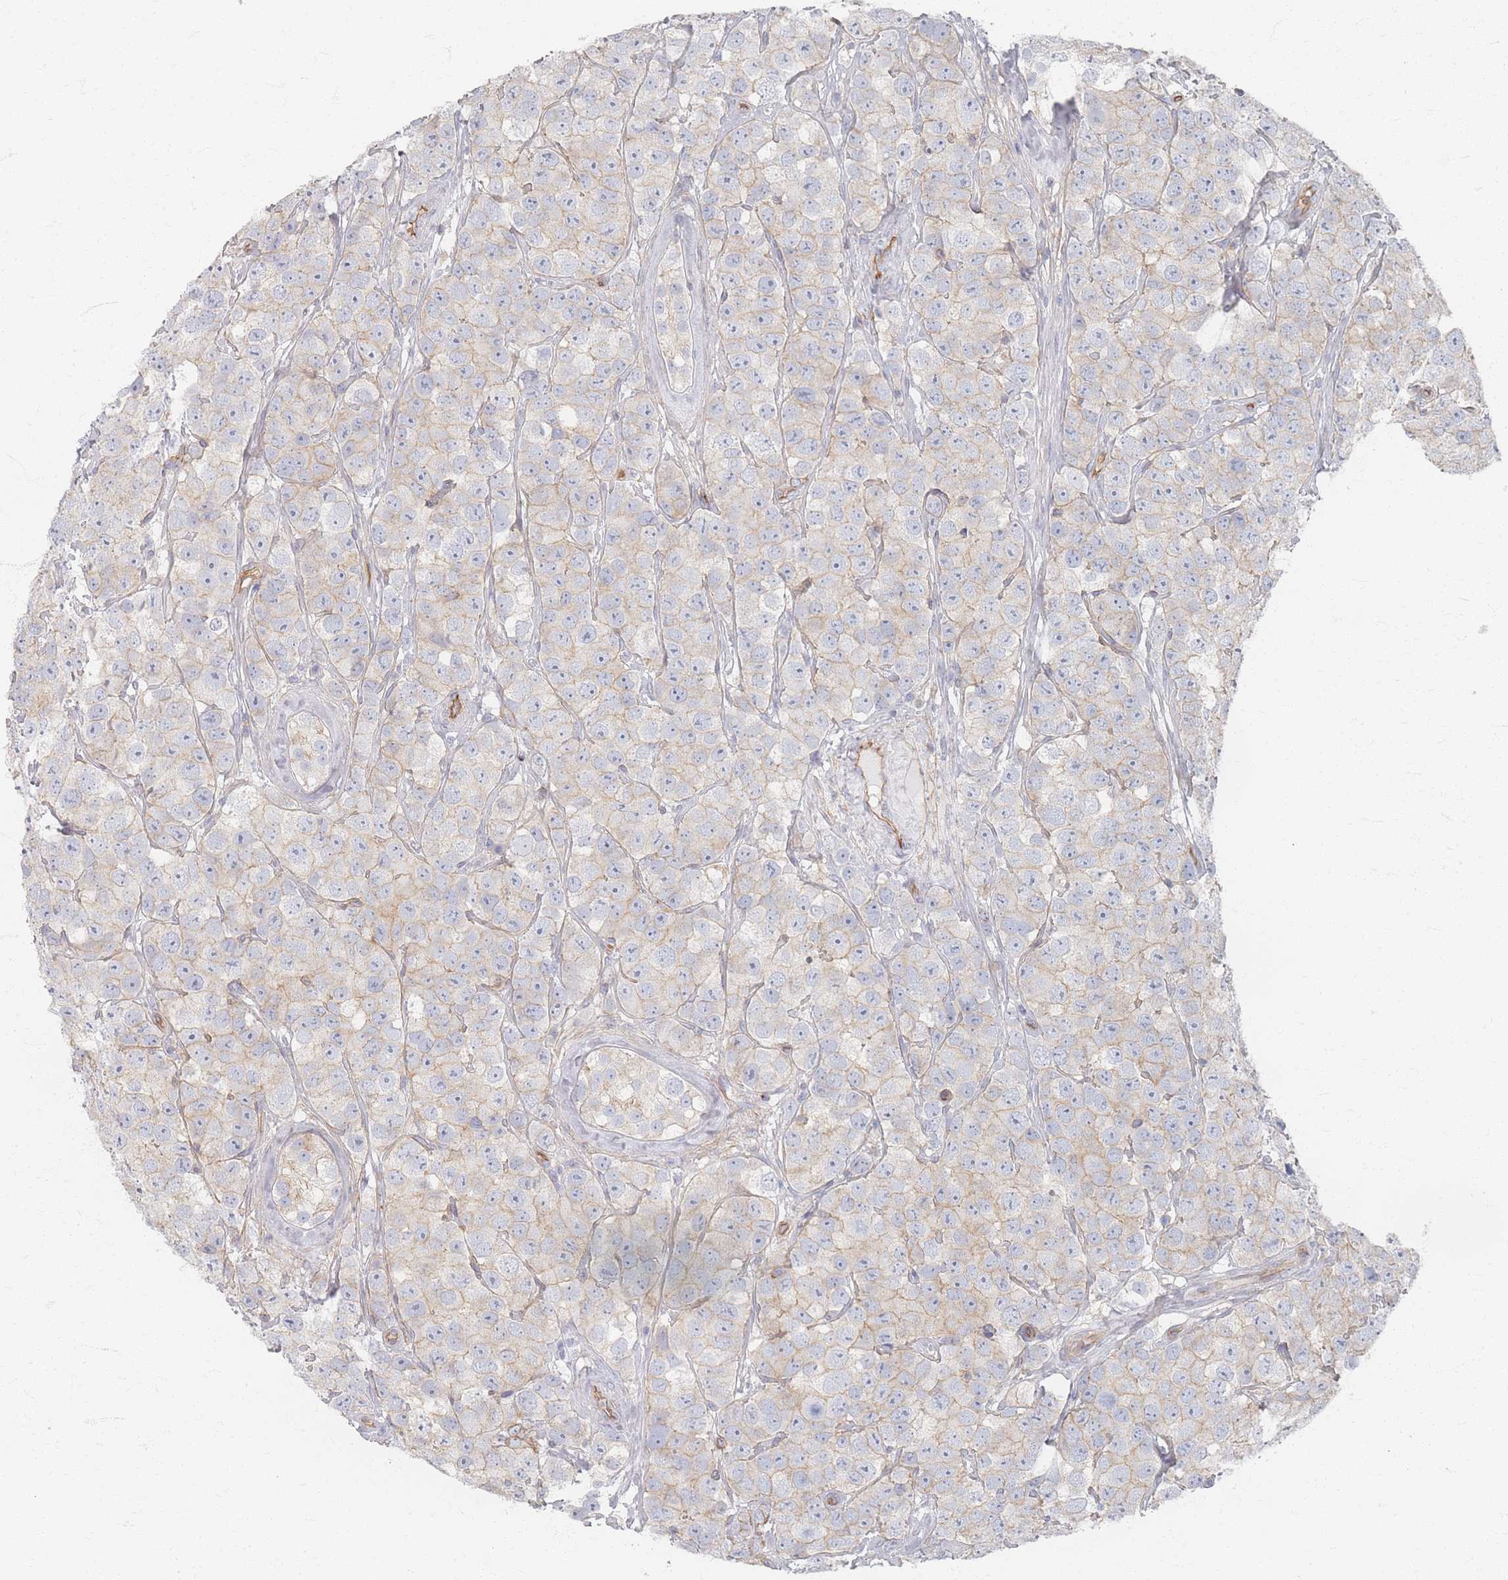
{"staining": {"intensity": "weak", "quantity": "25%-75%", "location": "cytoplasmic/membranous"}, "tissue": "testis cancer", "cell_type": "Tumor cells", "image_type": "cancer", "snomed": [{"axis": "morphology", "description": "Seminoma, NOS"}, {"axis": "topography", "description": "Testis"}], "caption": "Brown immunohistochemical staining in human testis seminoma displays weak cytoplasmic/membranous staining in approximately 25%-75% of tumor cells.", "gene": "GNB1", "patient": {"sex": "male", "age": 28}}